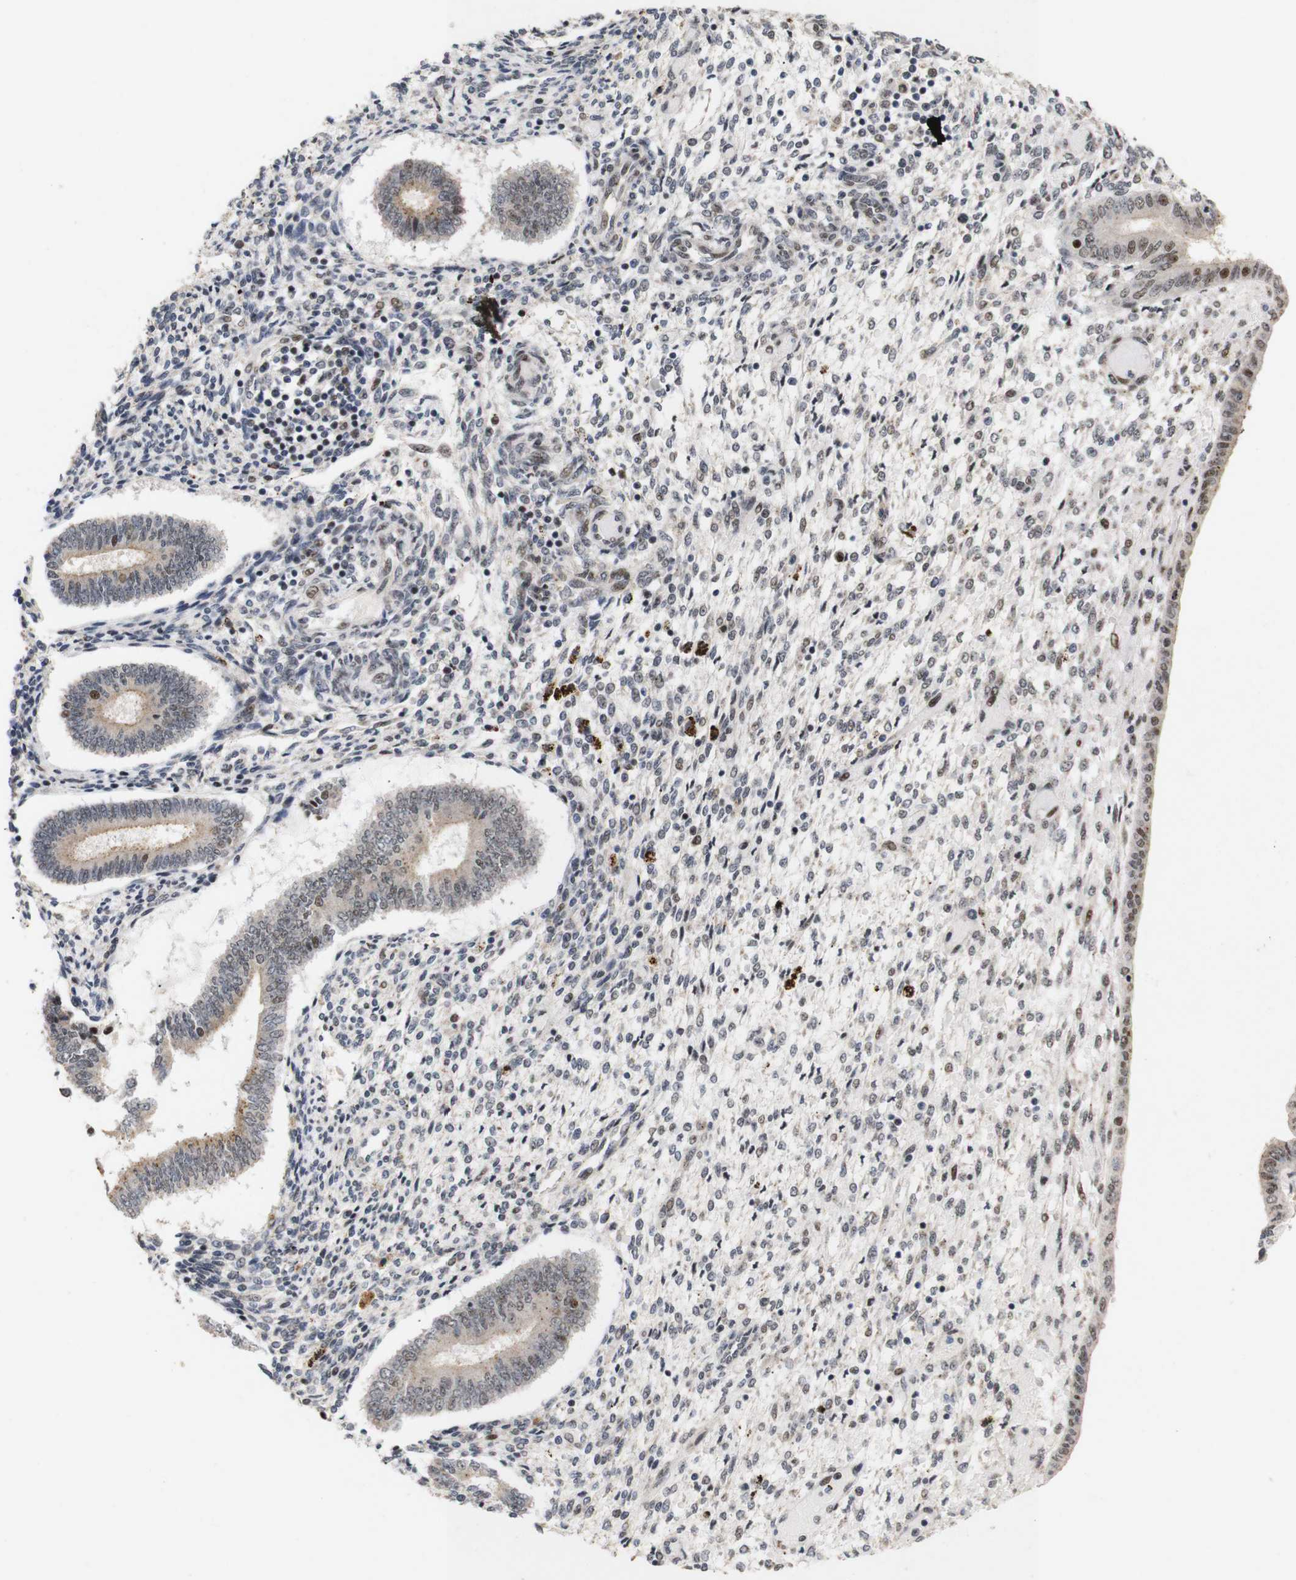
{"staining": {"intensity": "moderate", "quantity": "25%-75%", "location": "nuclear"}, "tissue": "endometrium", "cell_type": "Cells in endometrial stroma", "image_type": "normal", "snomed": [{"axis": "morphology", "description": "Normal tissue, NOS"}, {"axis": "topography", "description": "Endometrium"}], "caption": "IHC (DAB (3,3'-diaminobenzidine)) staining of normal endometrium displays moderate nuclear protein expression in approximately 25%-75% of cells in endometrial stroma.", "gene": "PYM1", "patient": {"sex": "female", "age": 42}}